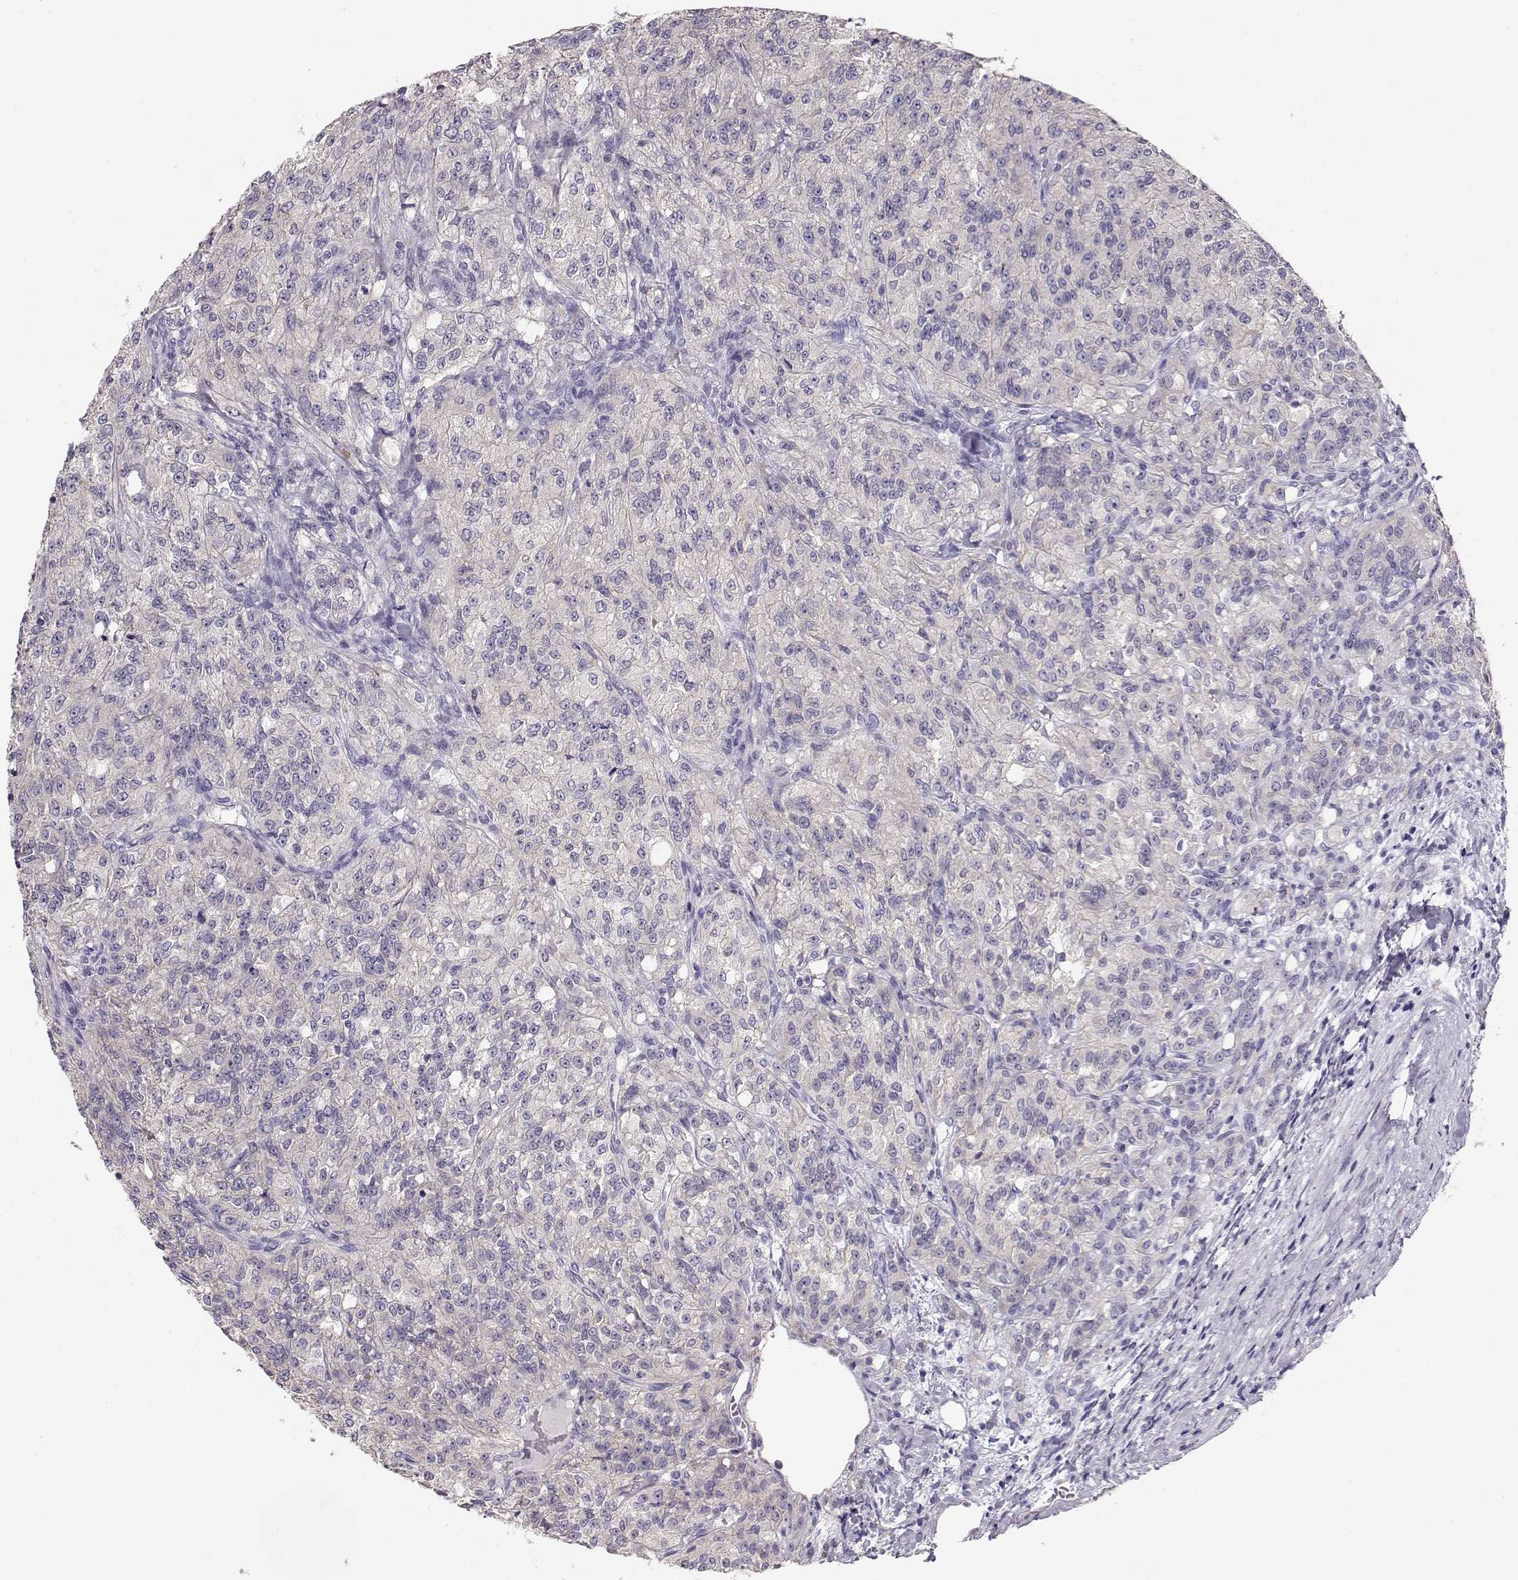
{"staining": {"intensity": "negative", "quantity": "none", "location": "none"}, "tissue": "renal cancer", "cell_type": "Tumor cells", "image_type": "cancer", "snomed": [{"axis": "morphology", "description": "Adenocarcinoma, NOS"}, {"axis": "topography", "description": "Kidney"}], "caption": "Immunohistochemistry histopathology image of neoplastic tissue: adenocarcinoma (renal) stained with DAB demonstrates no significant protein staining in tumor cells. Brightfield microscopy of immunohistochemistry (IHC) stained with DAB (3,3'-diaminobenzidine) (brown) and hematoxylin (blue), captured at high magnification.", "gene": "NDRG4", "patient": {"sex": "female", "age": 63}}